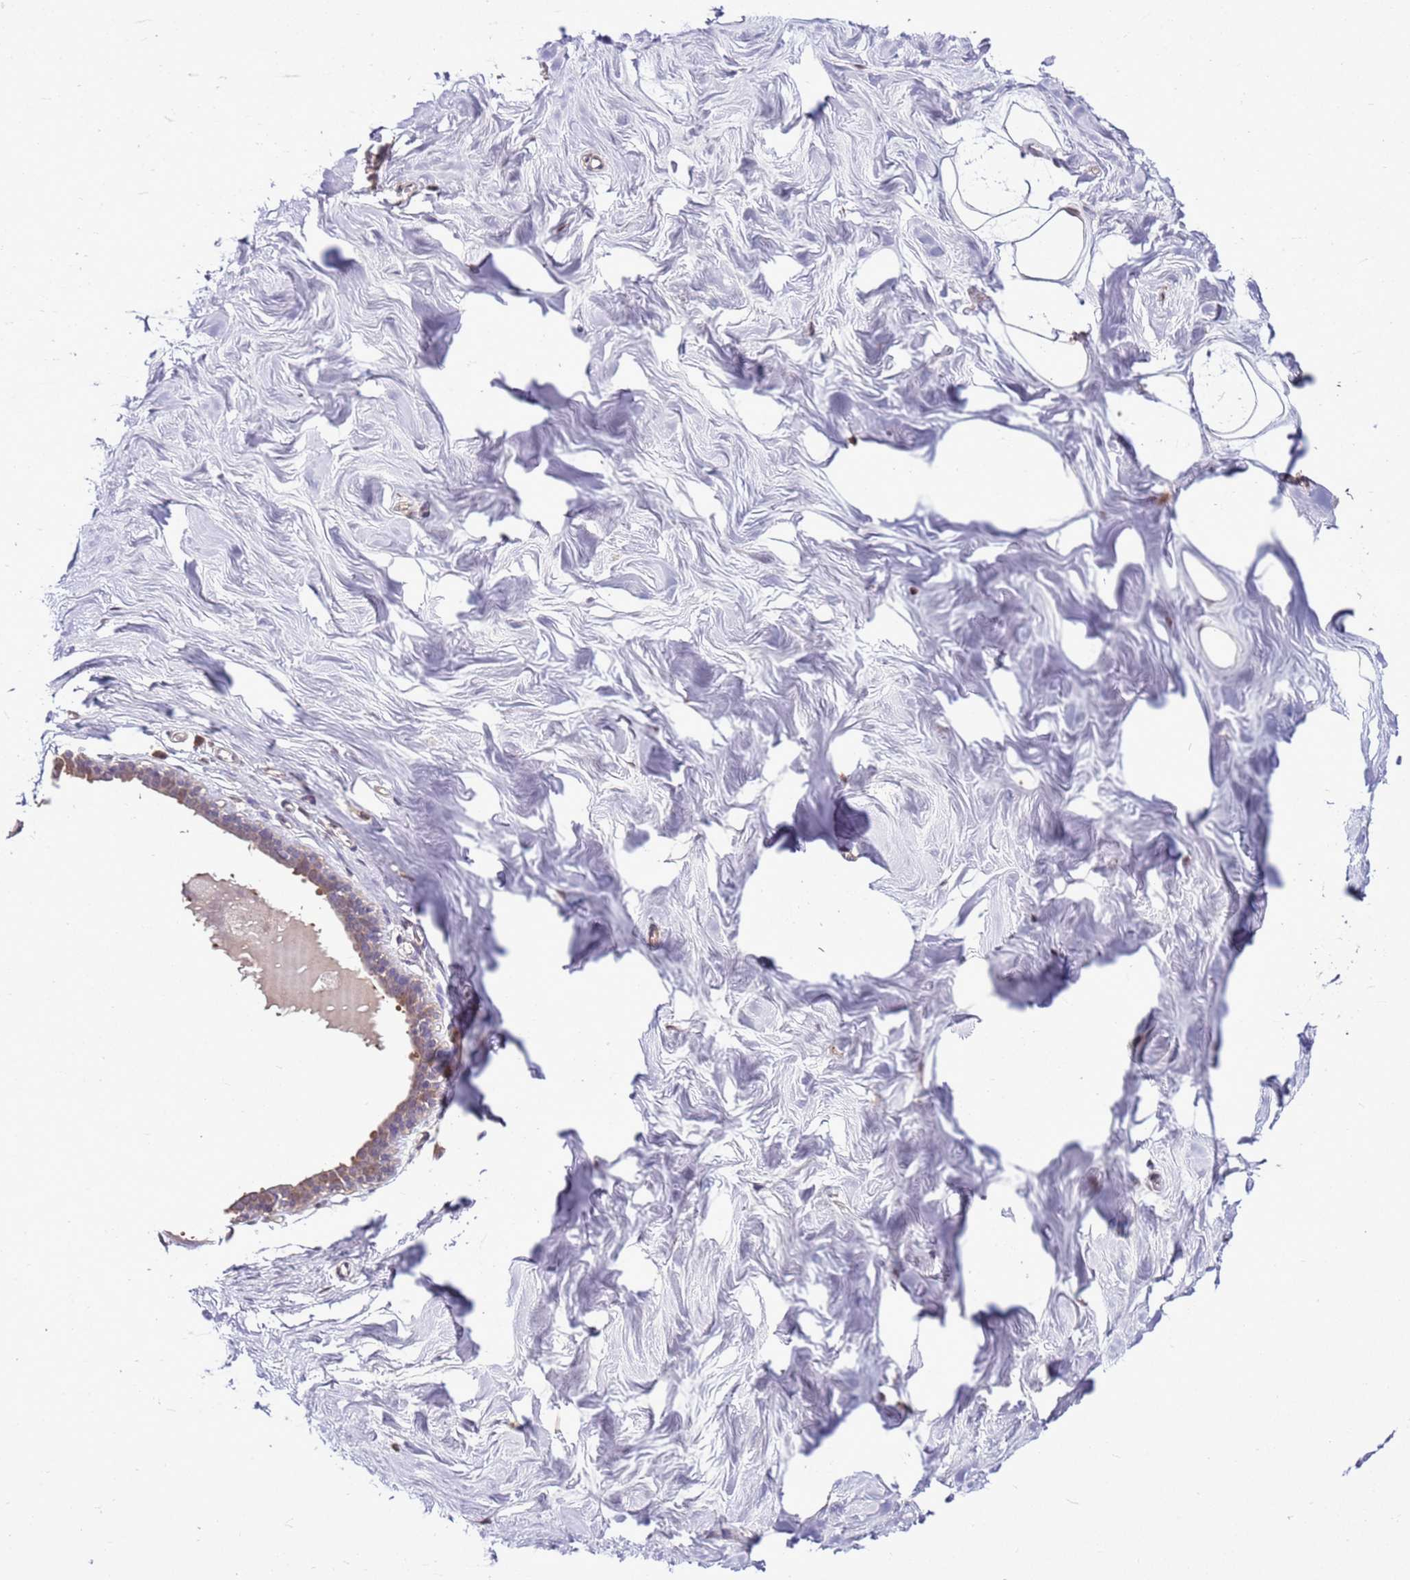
{"staining": {"intensity": "negative", "quantity": "none", "location": "none"}, "tissue": "breast", "cell_type": "Adipocytes", "image_type": "normal", "snomed": [{"axis": "morphology", "description": "Normal tissue, NOS"}, {"axis": "topography", "description": "Breast"}], "caption": "This is an IHC photomicrograph of unremarkable human breast. There is no expression in adipocytes.", "gene": "BBS5", "patient": {"sex": "female", "age": 27}}